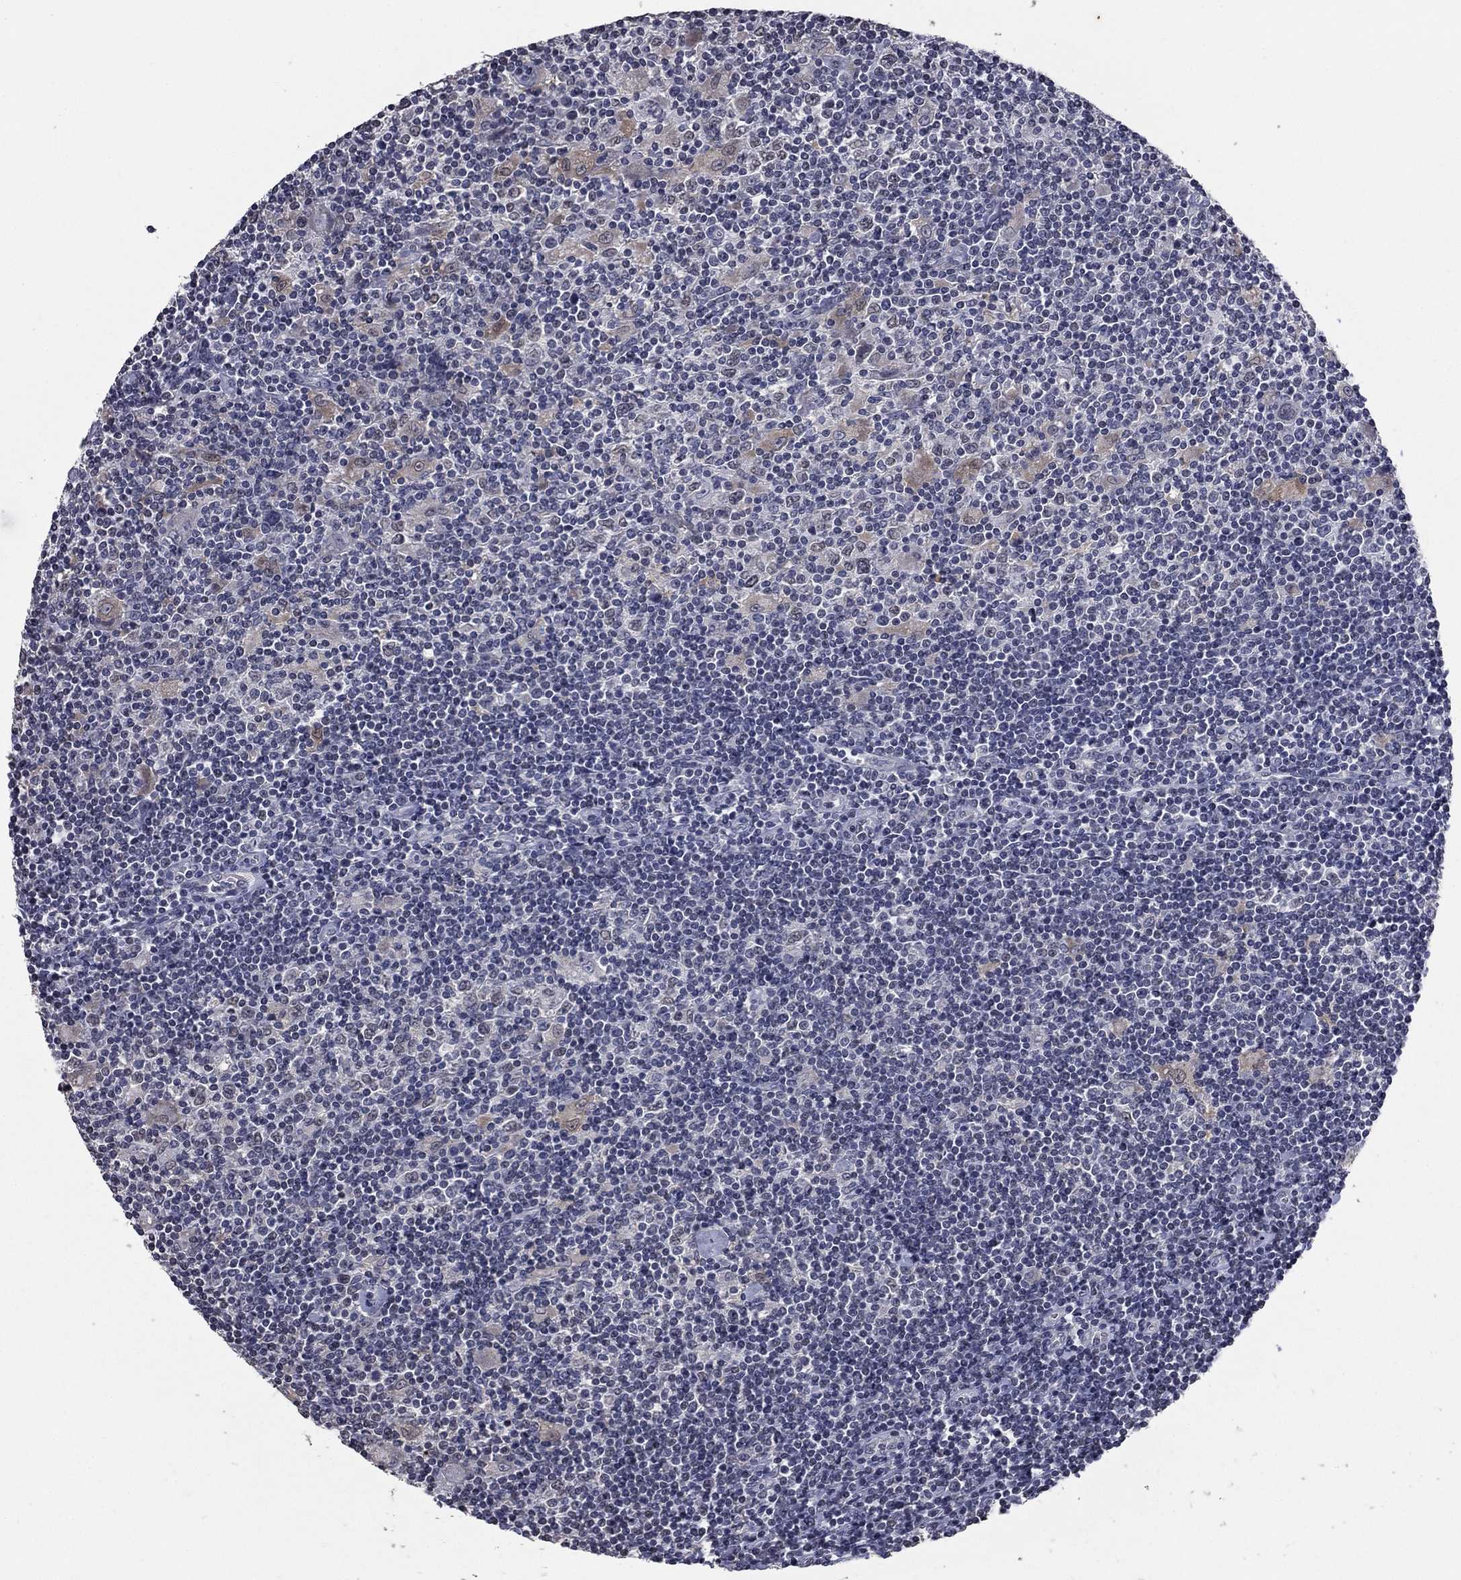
{"staining": {"intensity": "weak", "quantity": ">75%", "location": "cytoplasmic/membranous"}, "tissue": "lymphoma", "cell_type": "Tumor cells", "image_type": "cancer", "snomed": [{"axis": "morphology", "description": "Hodgkin's disease, NOS"}, {"axis": "topography", "description": "Lymph node"}], "caption": "Immunohistochemical staining of human lymphoma exhibits low levels of weak cytoplasmic/membranous staining in about >75% of tumor cells.", "gene": "SPATA33", "patient": {"sex": "male", "age": 40}}